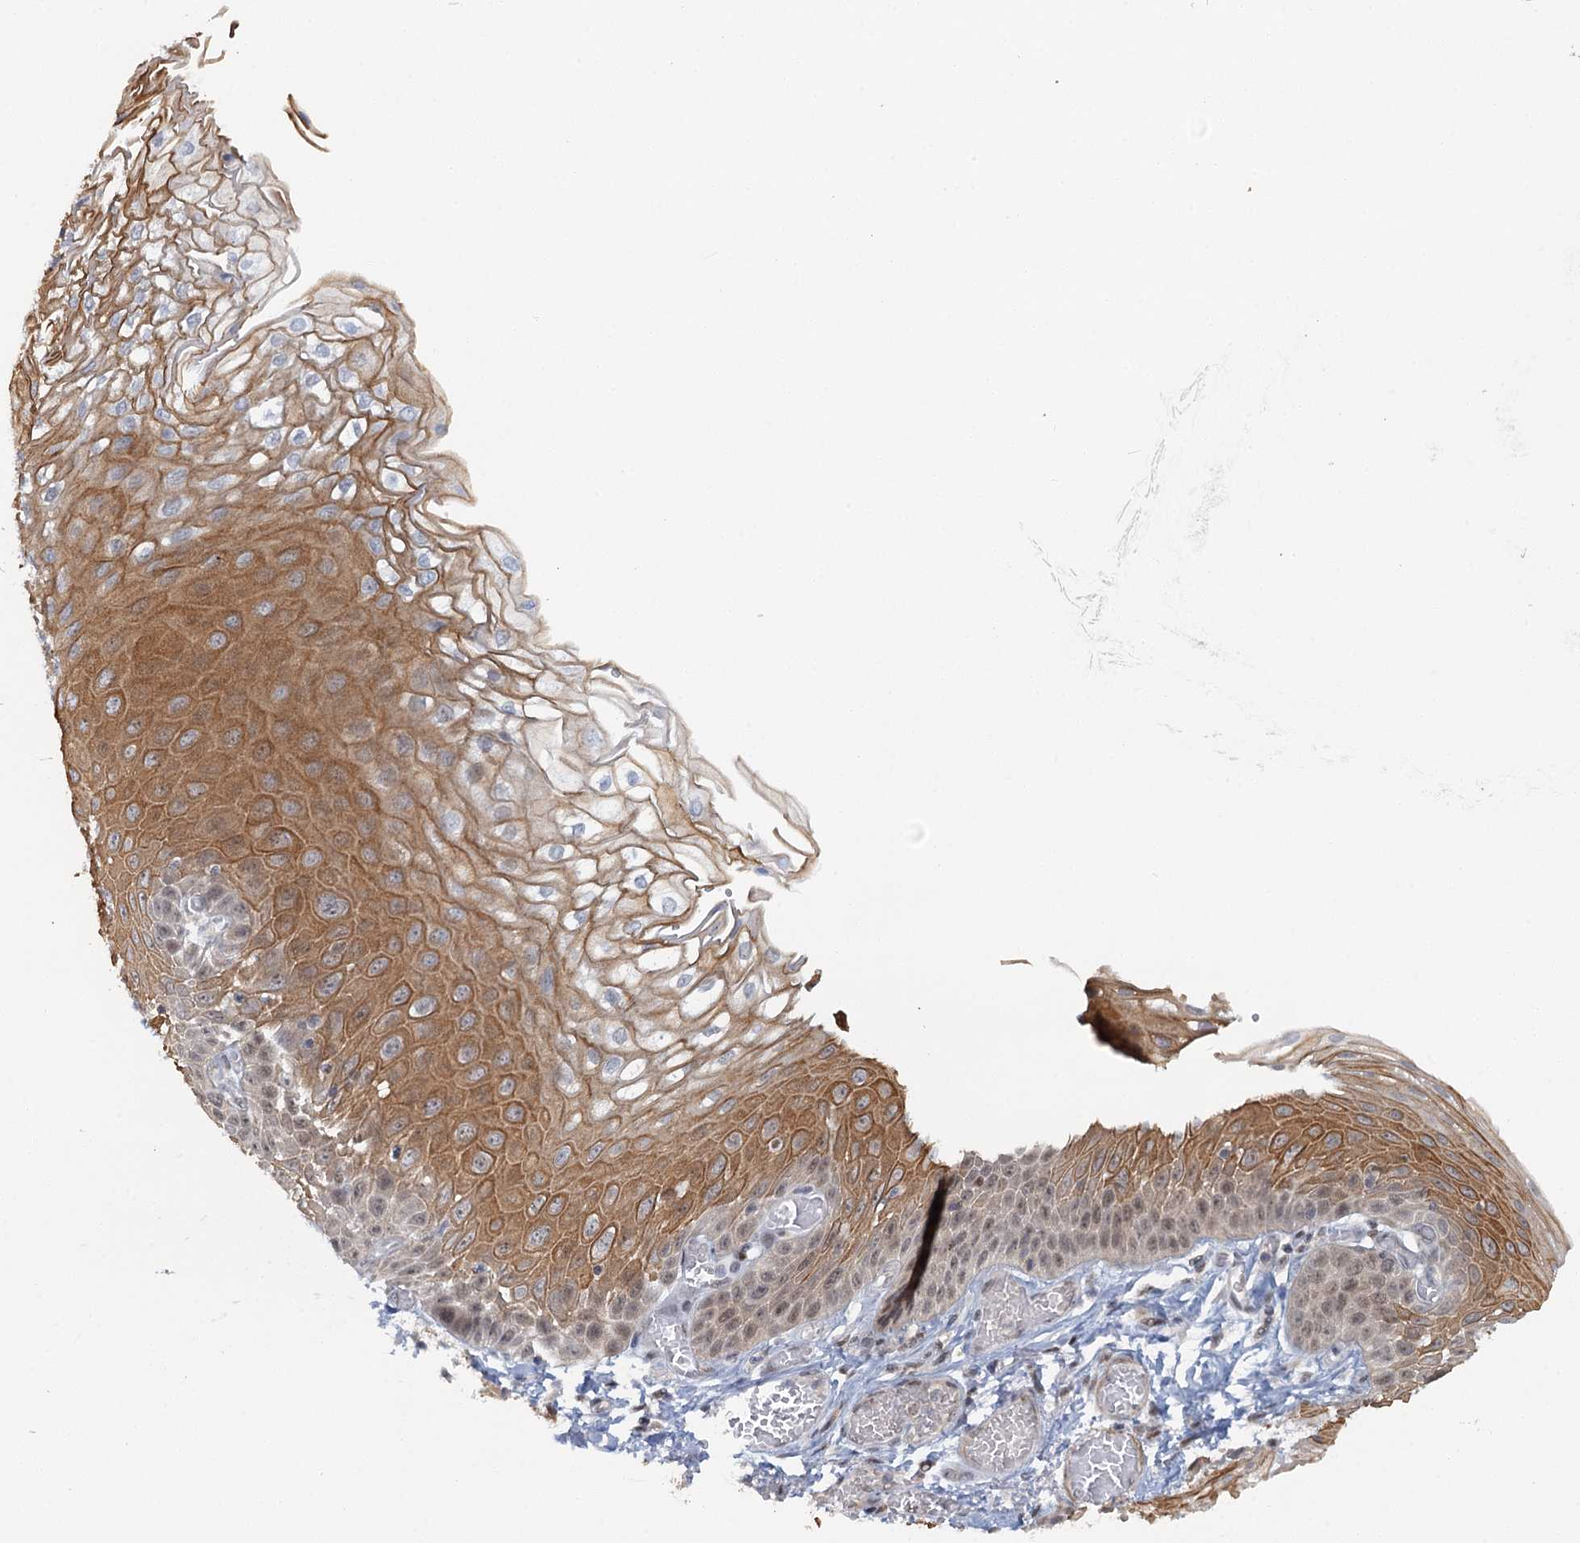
{"staining": {"intensity": "moderate", "quantity": "25%-75%", "location": "cytoplasmic/membranous"}, "tissue": "esophagus", "cell_type": "Squamous epithelial cells", "image_type": "normal", "snomed": [{"axis": "morphology", "description": "Normal tissue, NOS"}, {"axis": "topography", "description": "Esophagus"}], "caption": "Esophagus was stained to show a protein in brown. There is medium levels of moderate cytoplasmic/membranous positivity in approximately 25%-75% of squamous epithelial cells. Nuclei are stained in blue.", "gene": "GPATCH11", "patient": {"sex": "male", "age": 81}}